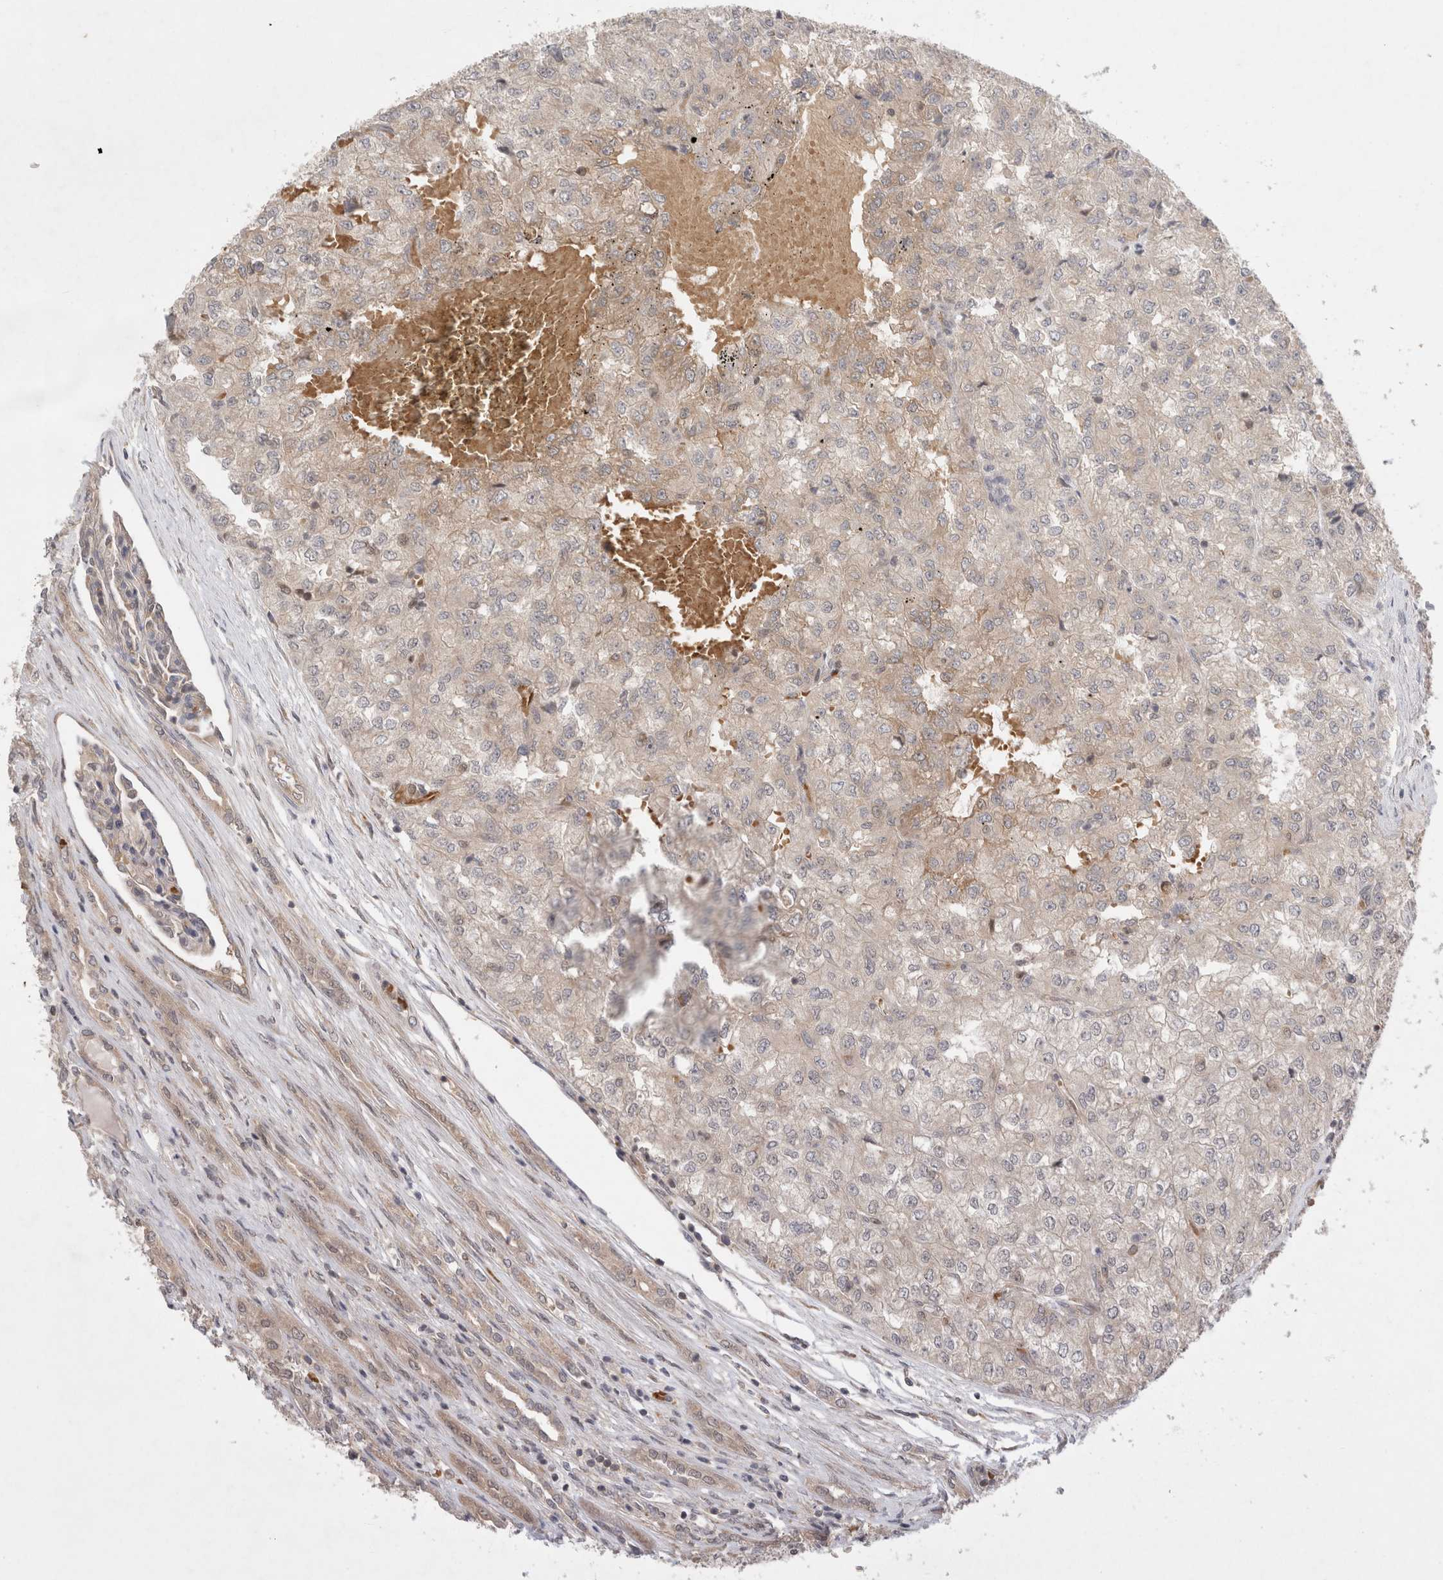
{"staining": {"intensity": "negative", "quantity": "none", "location": "none"}, "tissue": "renal cancer", "cell_type": "Tumor cells", "image_type": "cancer", "snomed": [{"axis": "morphology", "description": "Adenocarcinoma, NOS"}, {"axis": "topography", "description": "Kidney"}], "caption": "Immunohistochemistry (IHC) micrograph of human adenocarcinoma (renal) stained for a protein (brown), which shows no positivity in tumor cells.", "gene": "EIF3E", "patient": {"sex": "female", "age": 54}}